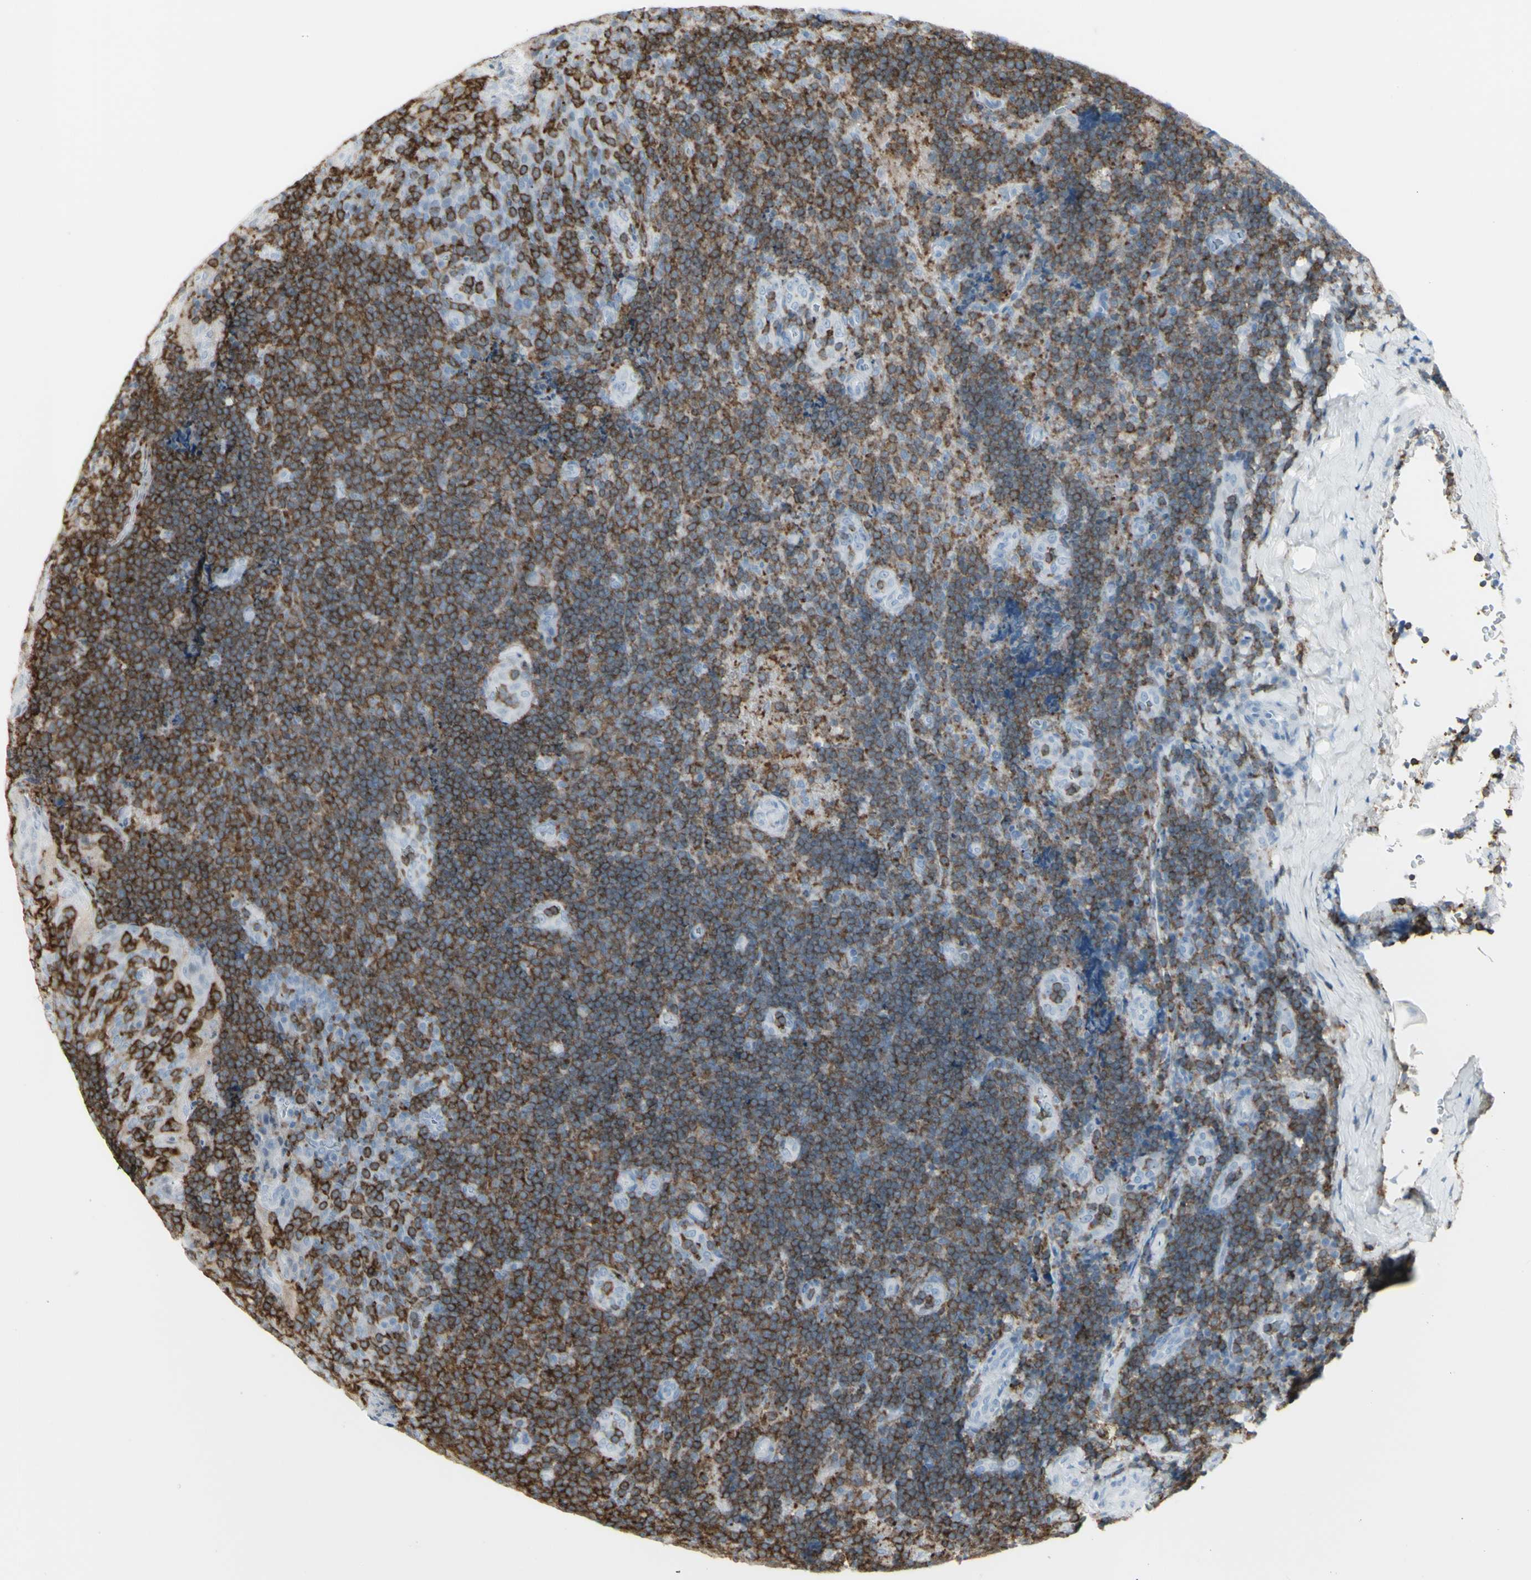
{"staining": {"intensity": "moderate", "quantity": "25%-75%", "location": "cytoplasmic/membranous"}, "tissue": "tonsil", "cell_type": "Germinal center cells", "image_type": "normal", "snomed": [{"axis": "morphology", "description": "Normal tissue, NOS"}, {"axis": "topography", "description": "Tonsil"}], "caption": "This micrograph displays immunohistochemistry (IHC) staining of unremarkable human tonsil, with medium moderate cytoplasmic/membranous staining in about 25%-75% of germinal center cells.", "gene": "NRG1", "patient": {"sex": "male", "age": 17}}